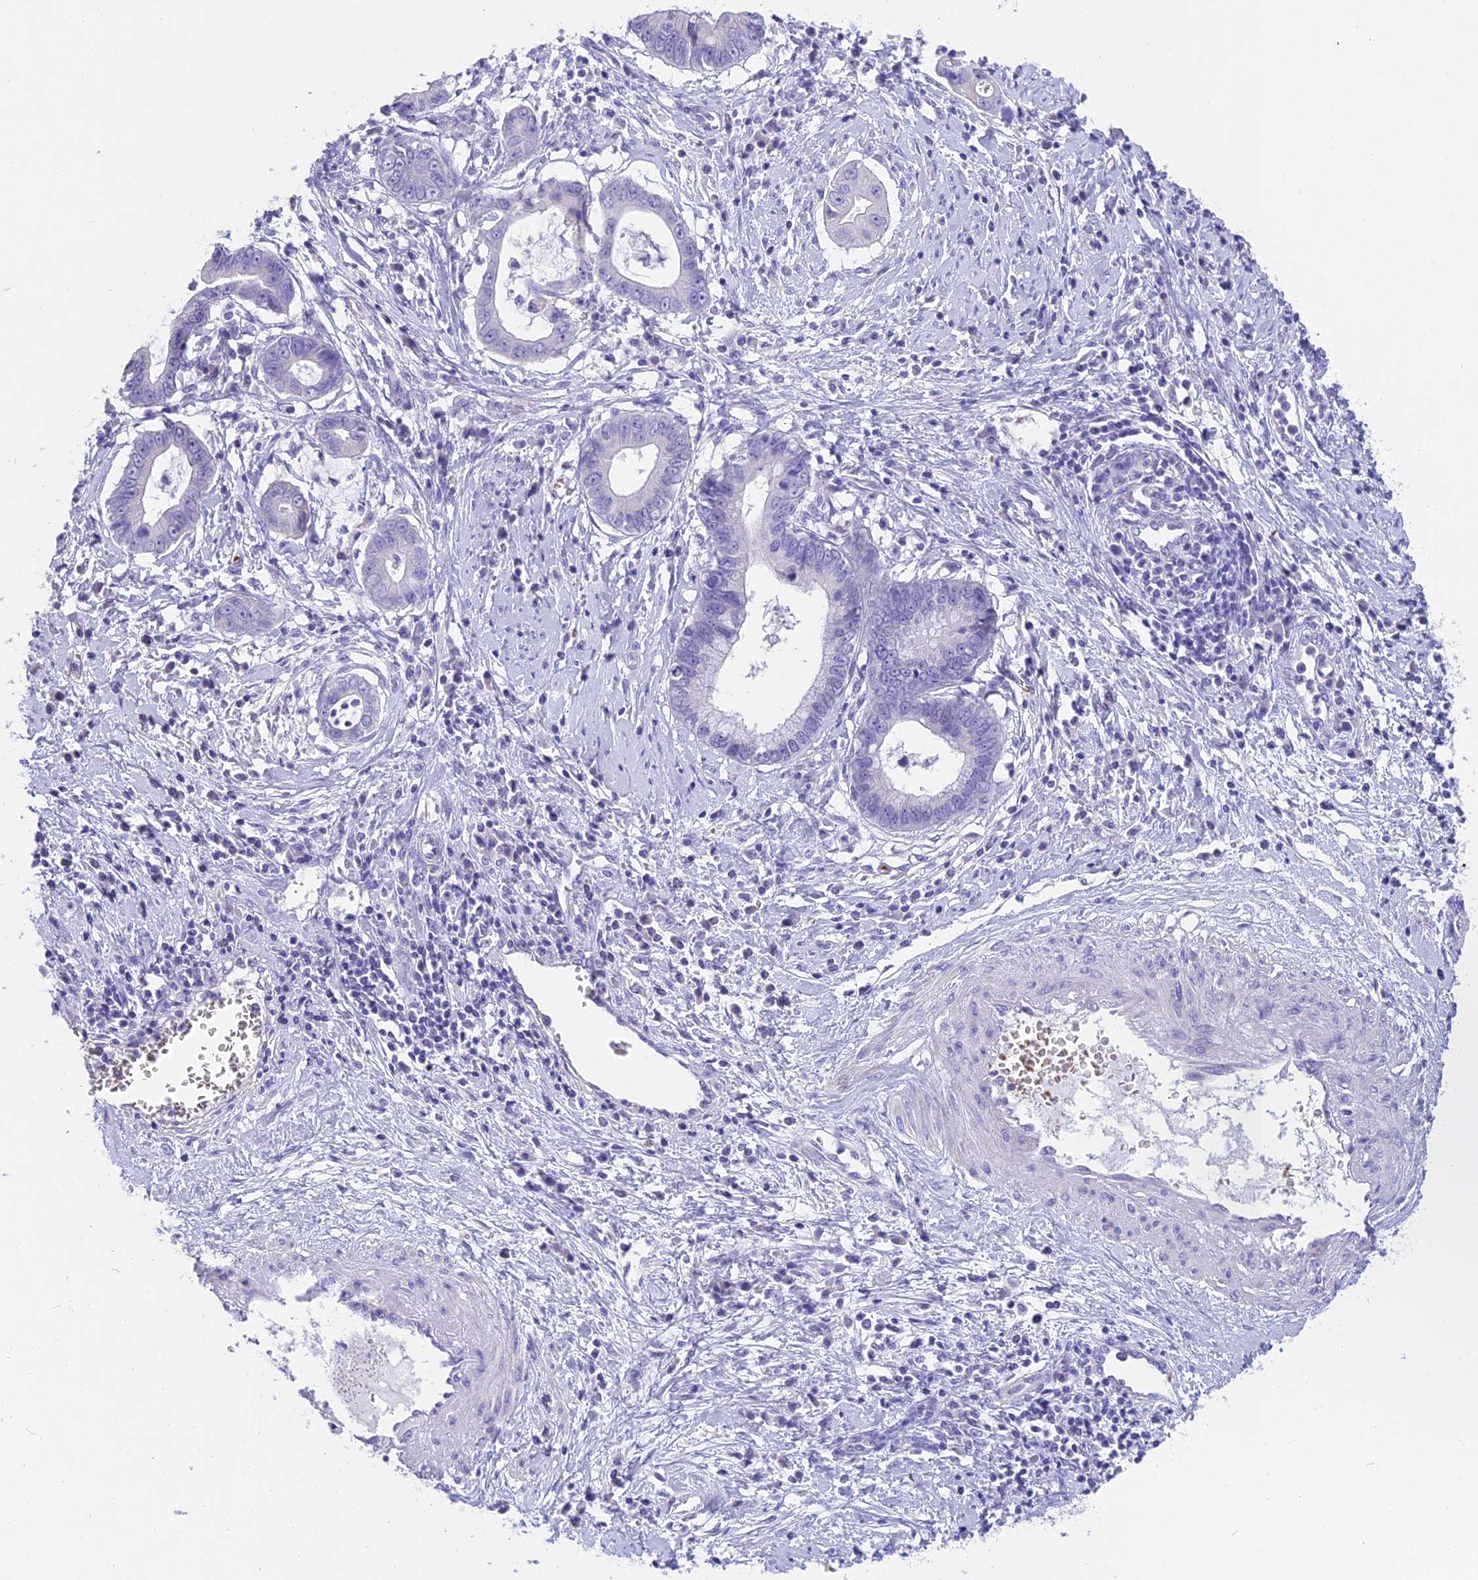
{"staining": {"intensity": "negative", "quantity": "none", "location": "none"}, "tissue": "cervical cancer", "cell_type": "Tumor cells", "image_type": "cancer", "snomed": [{"axis": "morphology", "description": "Adenocarcinoma, NOS"}, {"axis": "topography", "description": "Cervix"}], "caption": "High magnification brightfield microscopy of cervical cancer (adenocarcinoma) stained with DAB (brown) and counterstained with hematoxylin (blue): tumor cells show no significant positivity.", "gene": "TNNC2", "patient": {"sex": "female", "age": 44}}